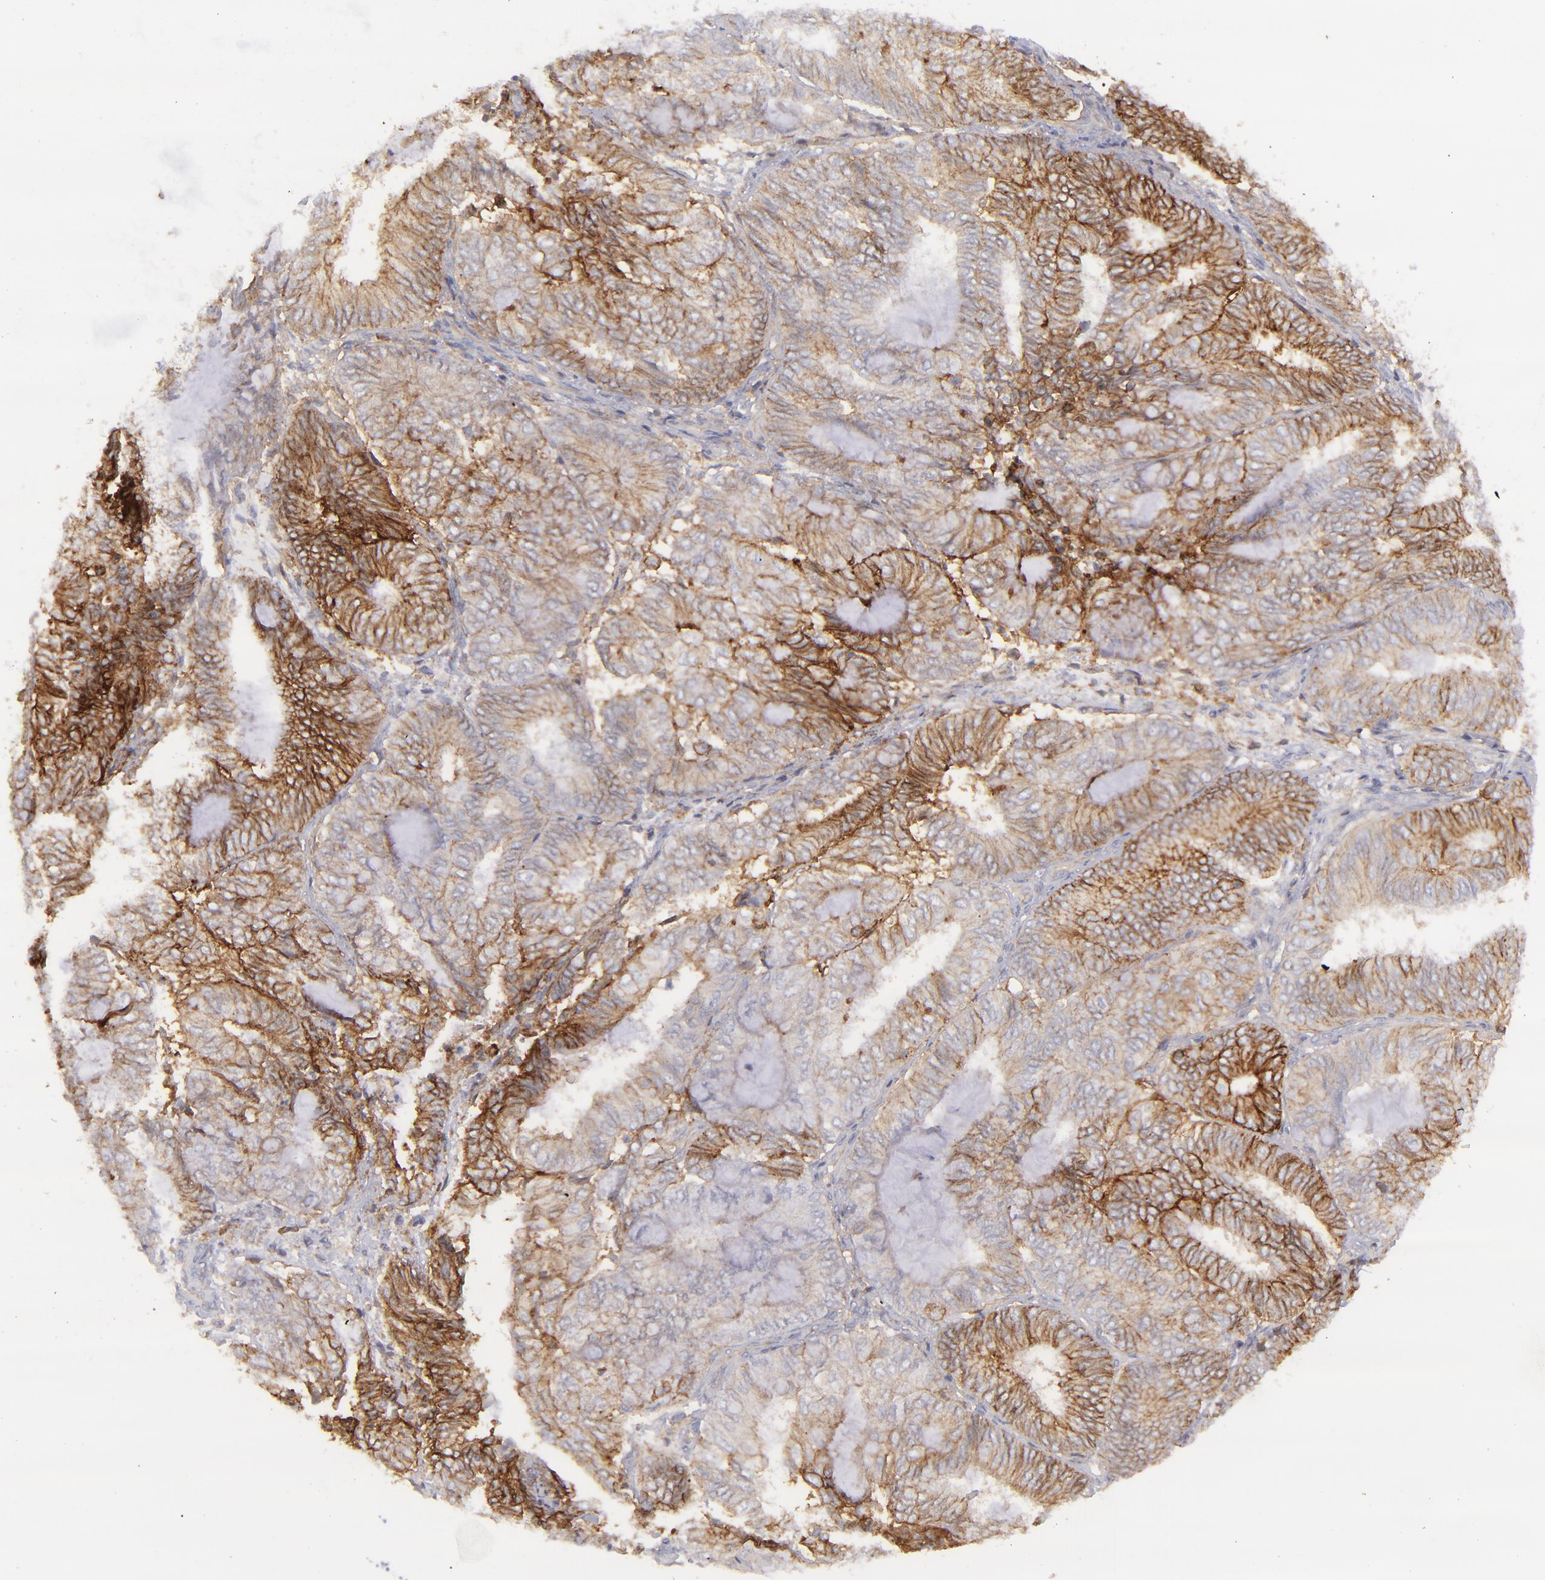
{"staining": {"intensity": "strong", "quantity": "25%-75%", "location": "cytoplasmic/membranous"}, "tissue": "endometrial cancer", "cell_type": "Tumor cells", "image_type": "cancer", "snomed": [{"axis": "morphology", "description": "Adenocarcinoma, NOS"}, {"axis": "topography", "description": "Endometrium"}], "caption": "Protein expression analysis of human adenocarcinoma (endometrial) reveals strong cytoplasmic/membranous expression in approximately 25%-75% of tumor cells.", "gene": "BSG", "patient": {"sex": "female", "age": 59}}